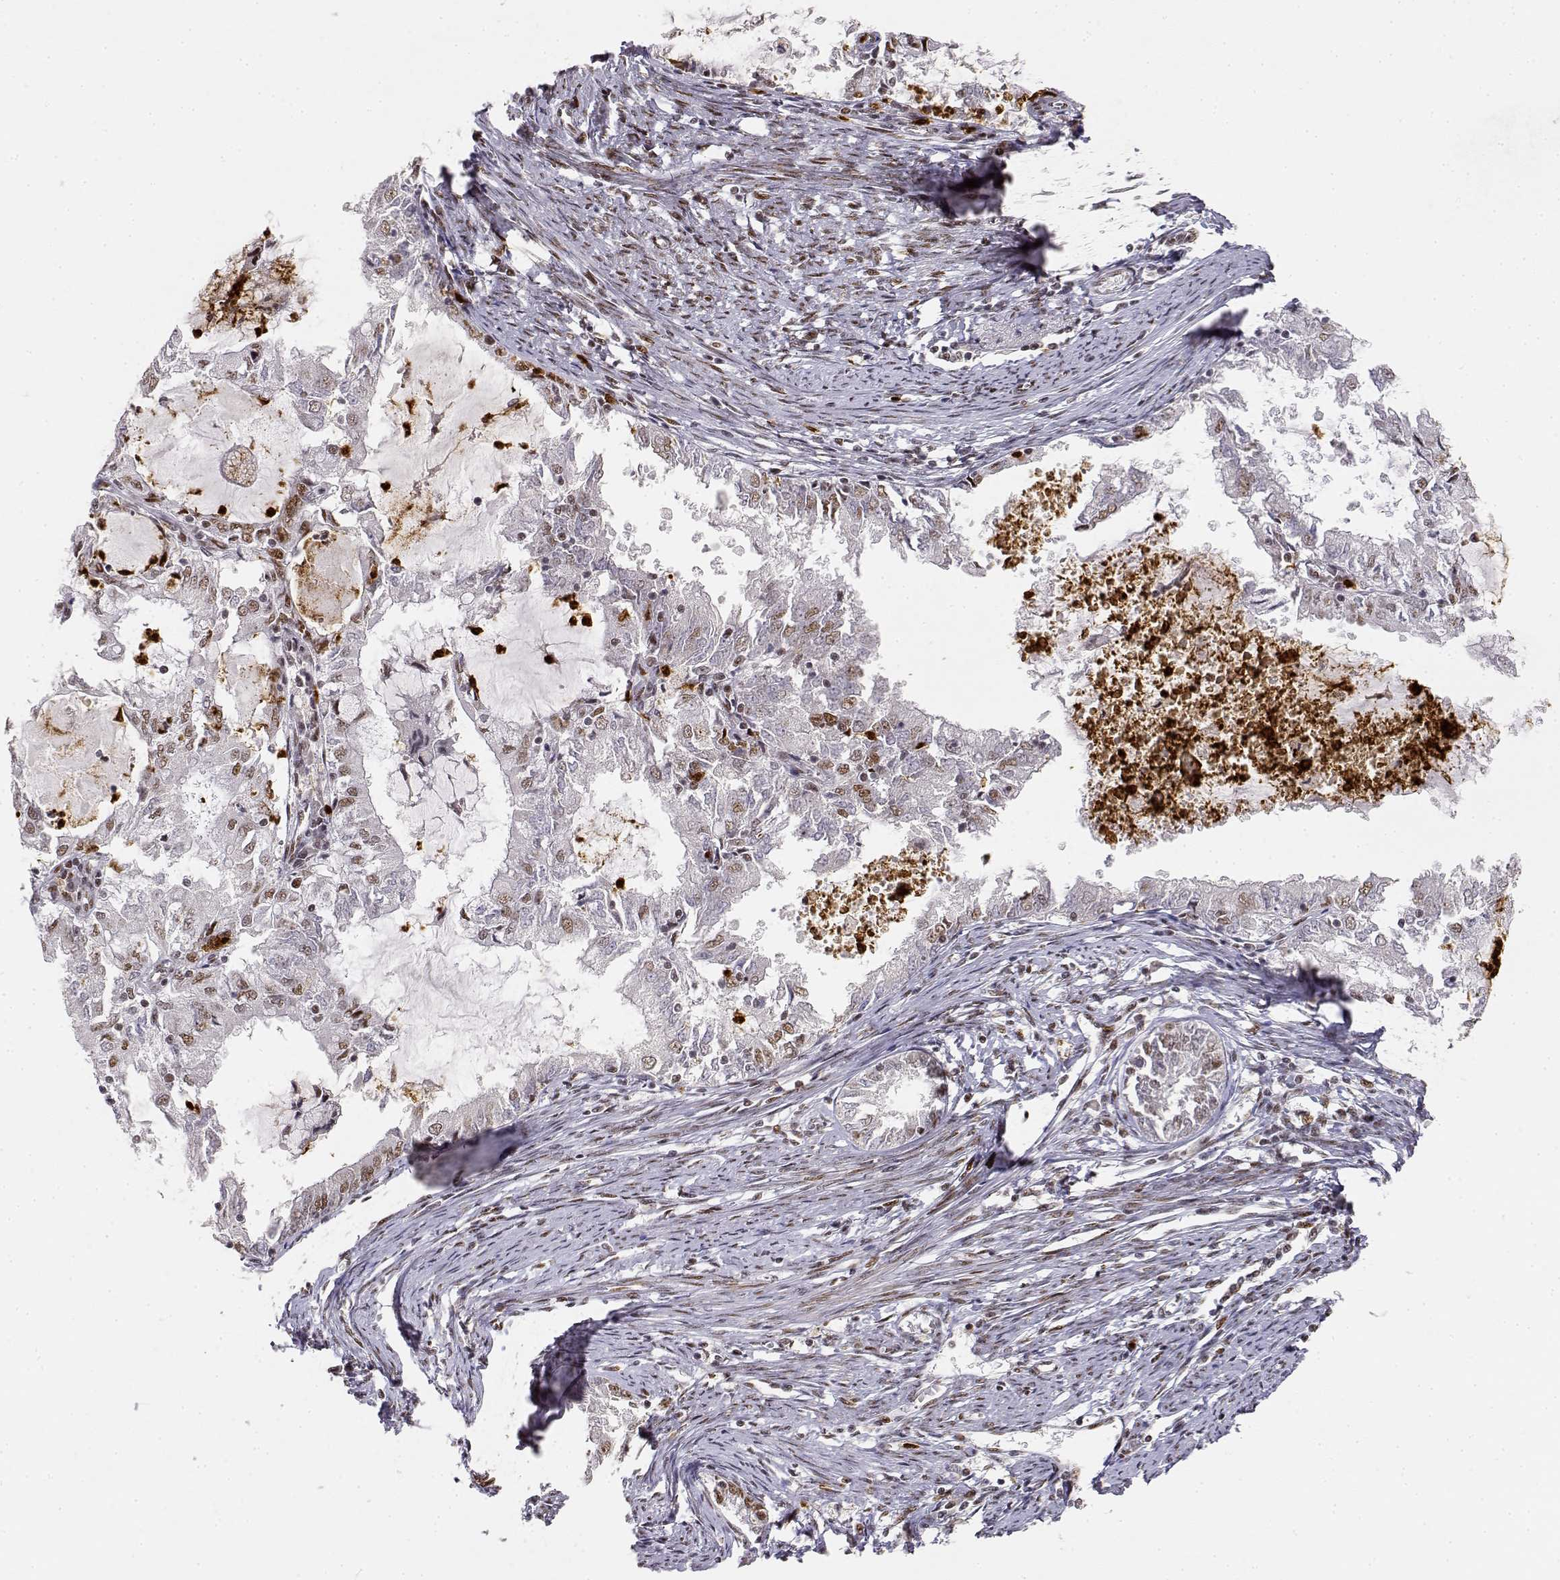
{"staining": {"intensity": "weak", "quantity": ">75%", "location": "nuclear"}, "tissue": "endometrial cancer", "cell_type": "Tumor cells", "image_type": "cancer", "snomed": [{"axis": "morphology", "description": "Adenocarcinoma, NOS"}, {"axis": "topography", "description": "Endometrium"}], "caption": "Endometrial cancer (adenocarcinoma) stained with IHC shows weak nuclear positivity in about >75% of tumor cells.", "gene": "RSF1", "patient": {"sex": "female", "age": 57}}